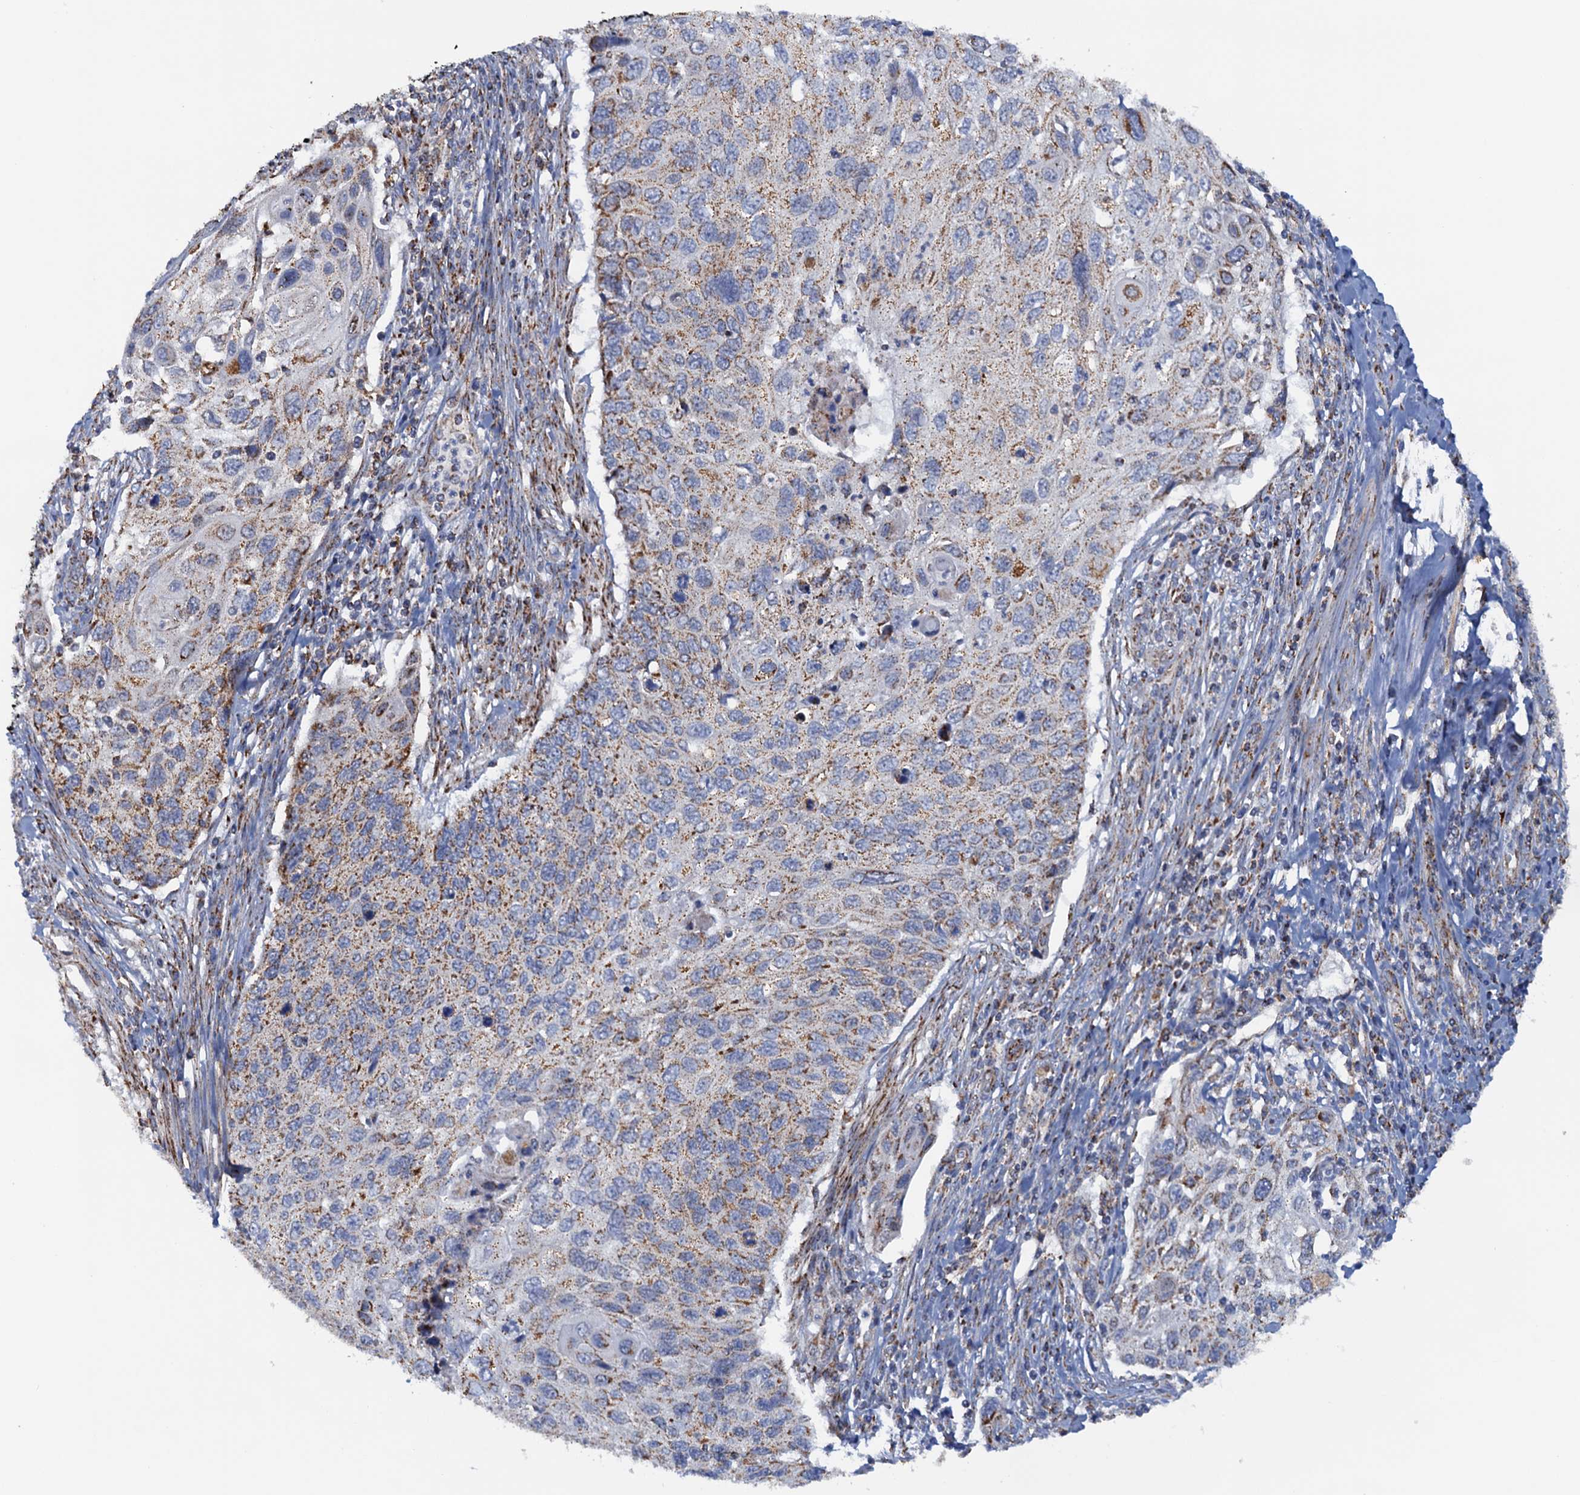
{"staining": {"intensity": "moderate", "quantity": ">75%", "location": "cytoplasmic/membranous"}, "tissue": "cervical cancer", "cell_type": "Tumor cells", "image_type": "cancer", "snomed": [{"axis": "morphology", "description": "Squamous cell carcinoma, NOS"}, {"axis": "topography", "description": "Cervix"}], "caption": "Cervical cancer stained with a brown dye reveals moderate cytoplasmic/membranous positive expression in approximately >75% of tumor cells.", "gene": "GTPBP3", "patient": {"sex": "female", "age": 70}}